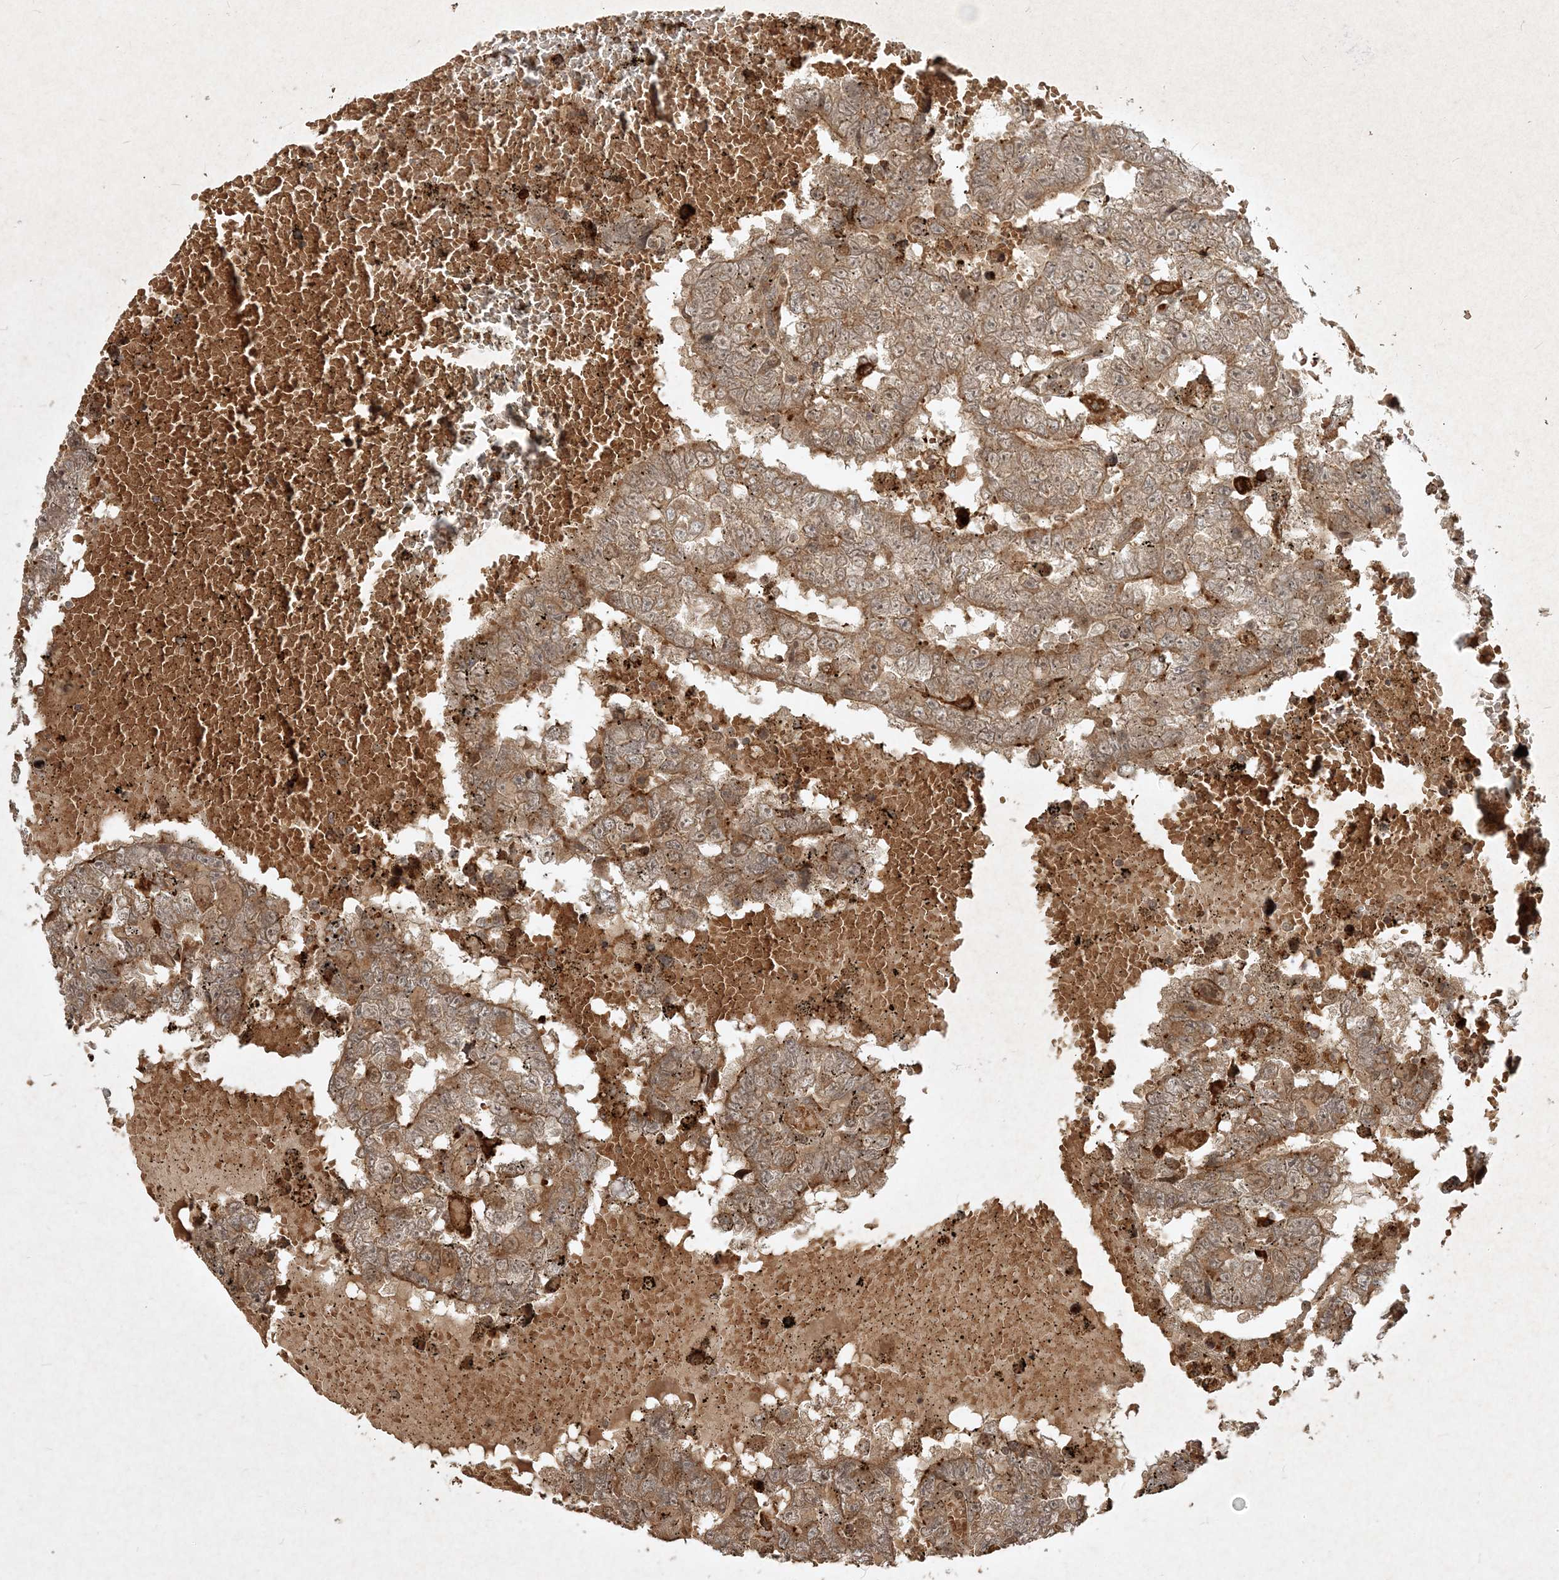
{"staining": {"intensity": "moderate", "quantity": ">75%", "location": "cytoplasmic/membranous"}, "tissue": "testis cancer", "cell_type": "Tumor cells", "image_type": "cancer", "snomed": [{"axis": "morphology", "description": "Carcinoma, Embryonal, NOS"}, {"axis": "topography", "description": "Testis"}], "caption": "Embryonal carcinoma (testis) tissue displays moderate cytoplasmic/membranous expression in approximately >75% of tumor cells, visualized by immunohistochemistry. (DAB IHC, brown staining for protein, blue staining for nuclei).", "gene": "NARS1", "patient": {"sex": "male", "age": 25}}